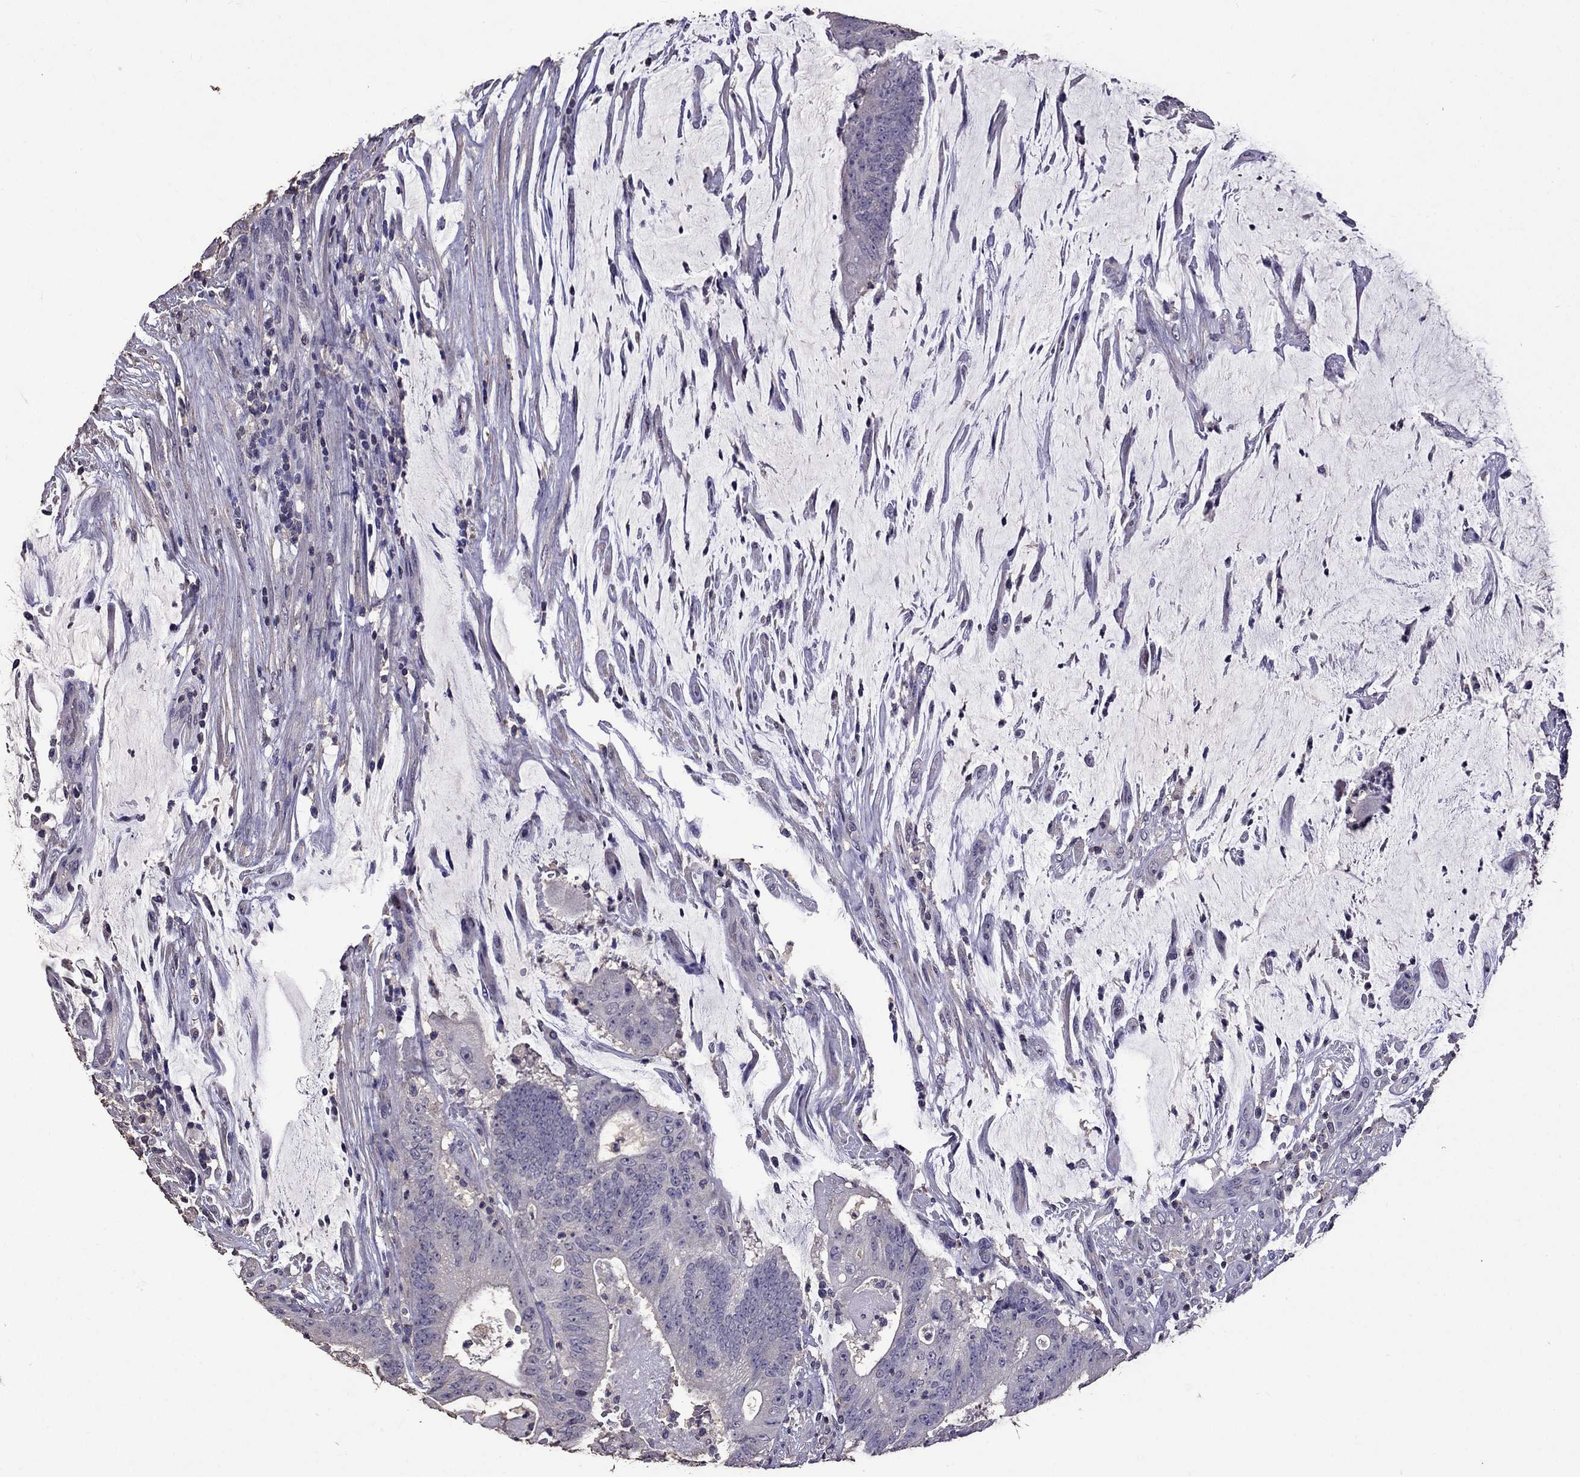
{"staining": {"intensity": "negative", "quantity": "none", "location": "none"}, "tissue": "colorectal cancer", "cell_type": "Tumor cells", "image_type": "cancer", "snomed": [{"axis": "morphology", "description": "Adenocarcinoma, NOS"}, {"axis": "topography", "description": "Colon"}], "caption": "This is an immunohistochemistry image of adenocarcinoma (colorectal). There is no positivity in tumor cells.", "gene": "NKX3-1", "patient": {"sex": "female", "age": 43}}